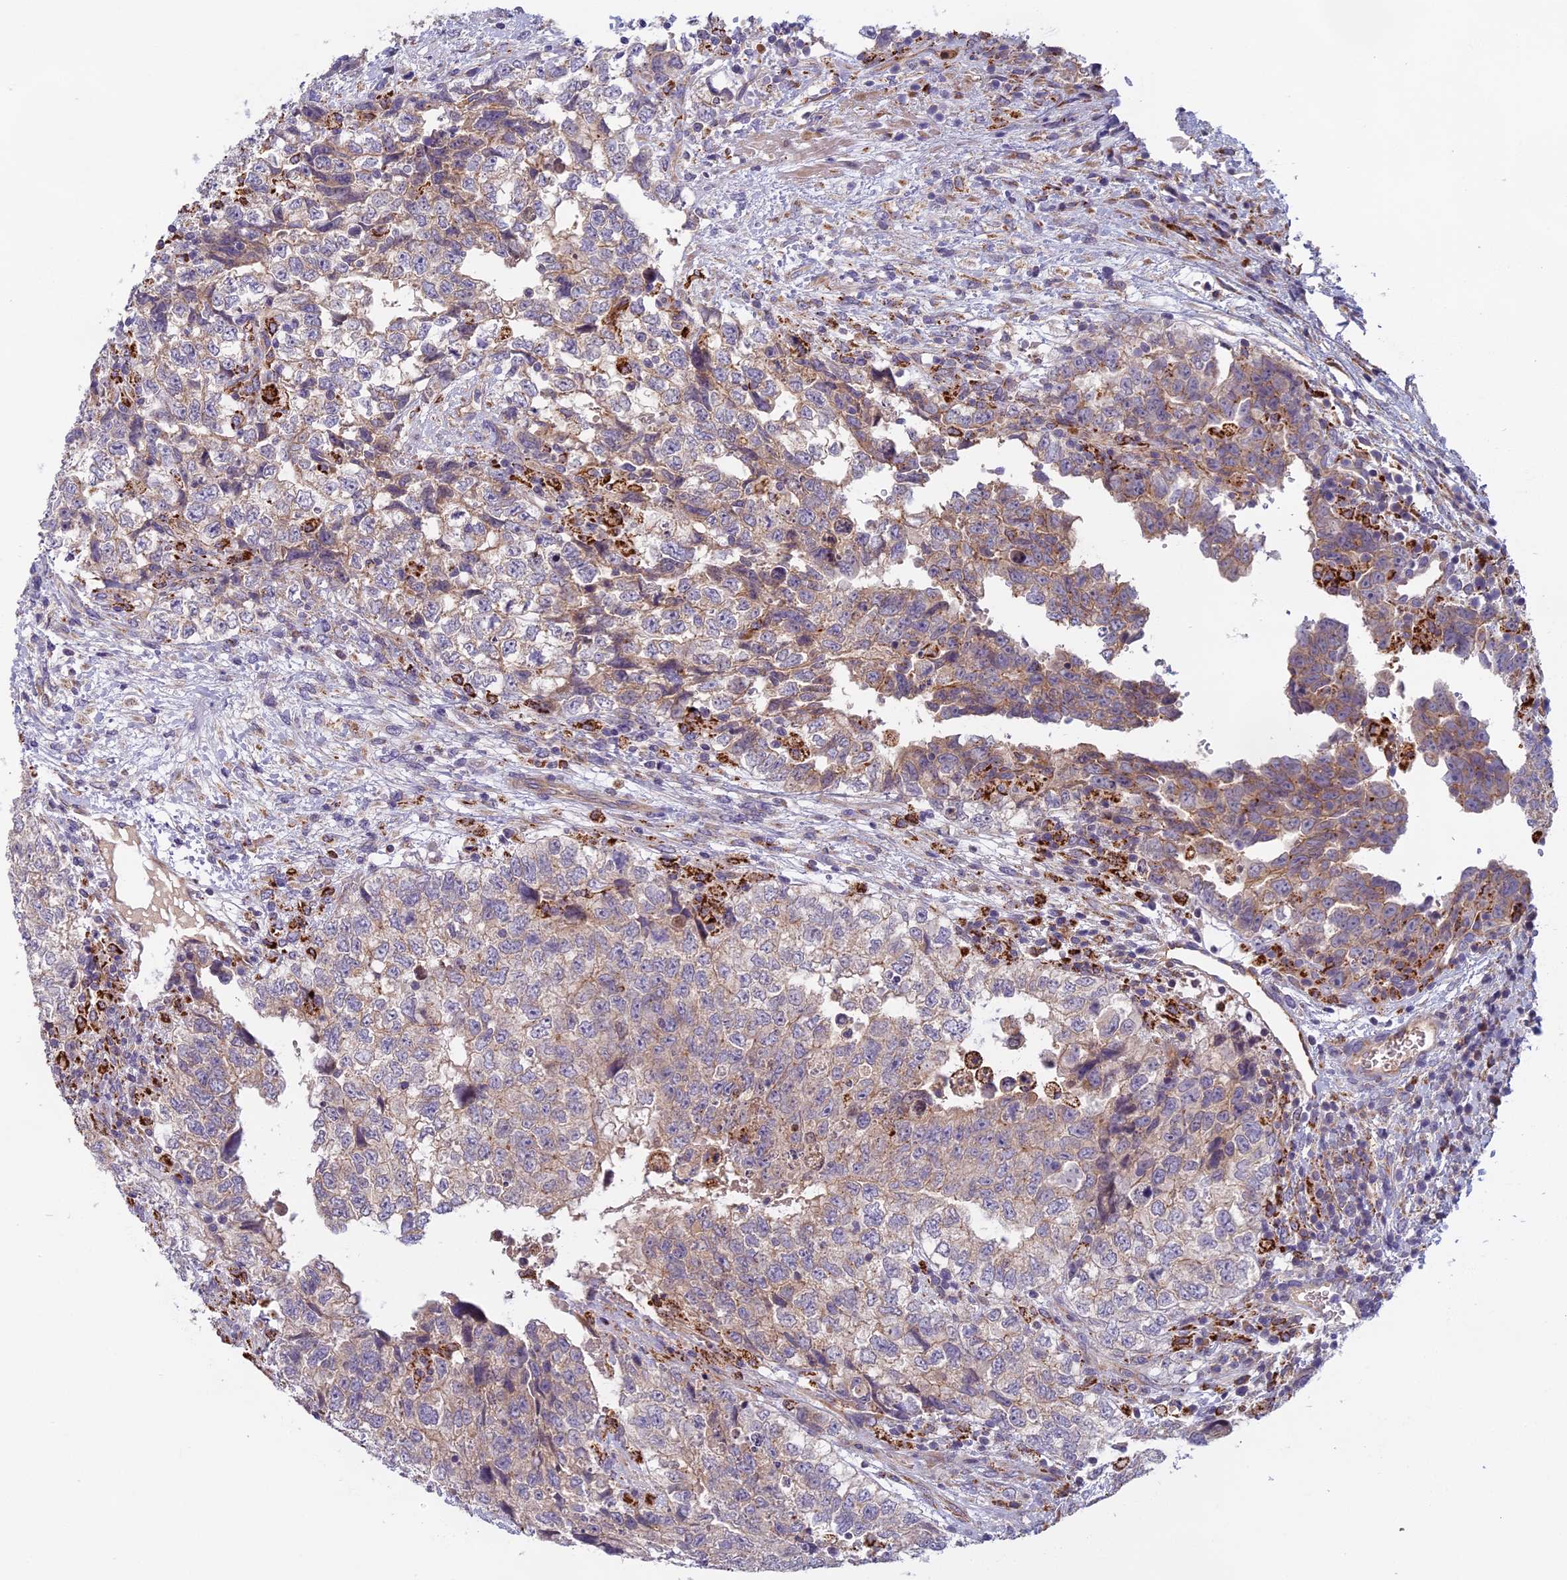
{"staining": {"intensity": "moderate", "quantity": "<25%", "location": "cytoplasmic/membranous"}, "tissue": "testis cancer", "cell_type": "Tumor cells", "image_type": "cancer", "snomed": [{"axis": "morphology", "description": "Carcinoma, Embryonal, NOS"}, {"axis": "topography", "description": "Testis"}], "caption": "Human testis cancer stained for a protein (brown) reveals moderate cytoplasmic/membranous positive positivity in approximately <25% of tumor cells.", "gene": "SEMA7A", "patient": {"sex": "male", "age": 37}}